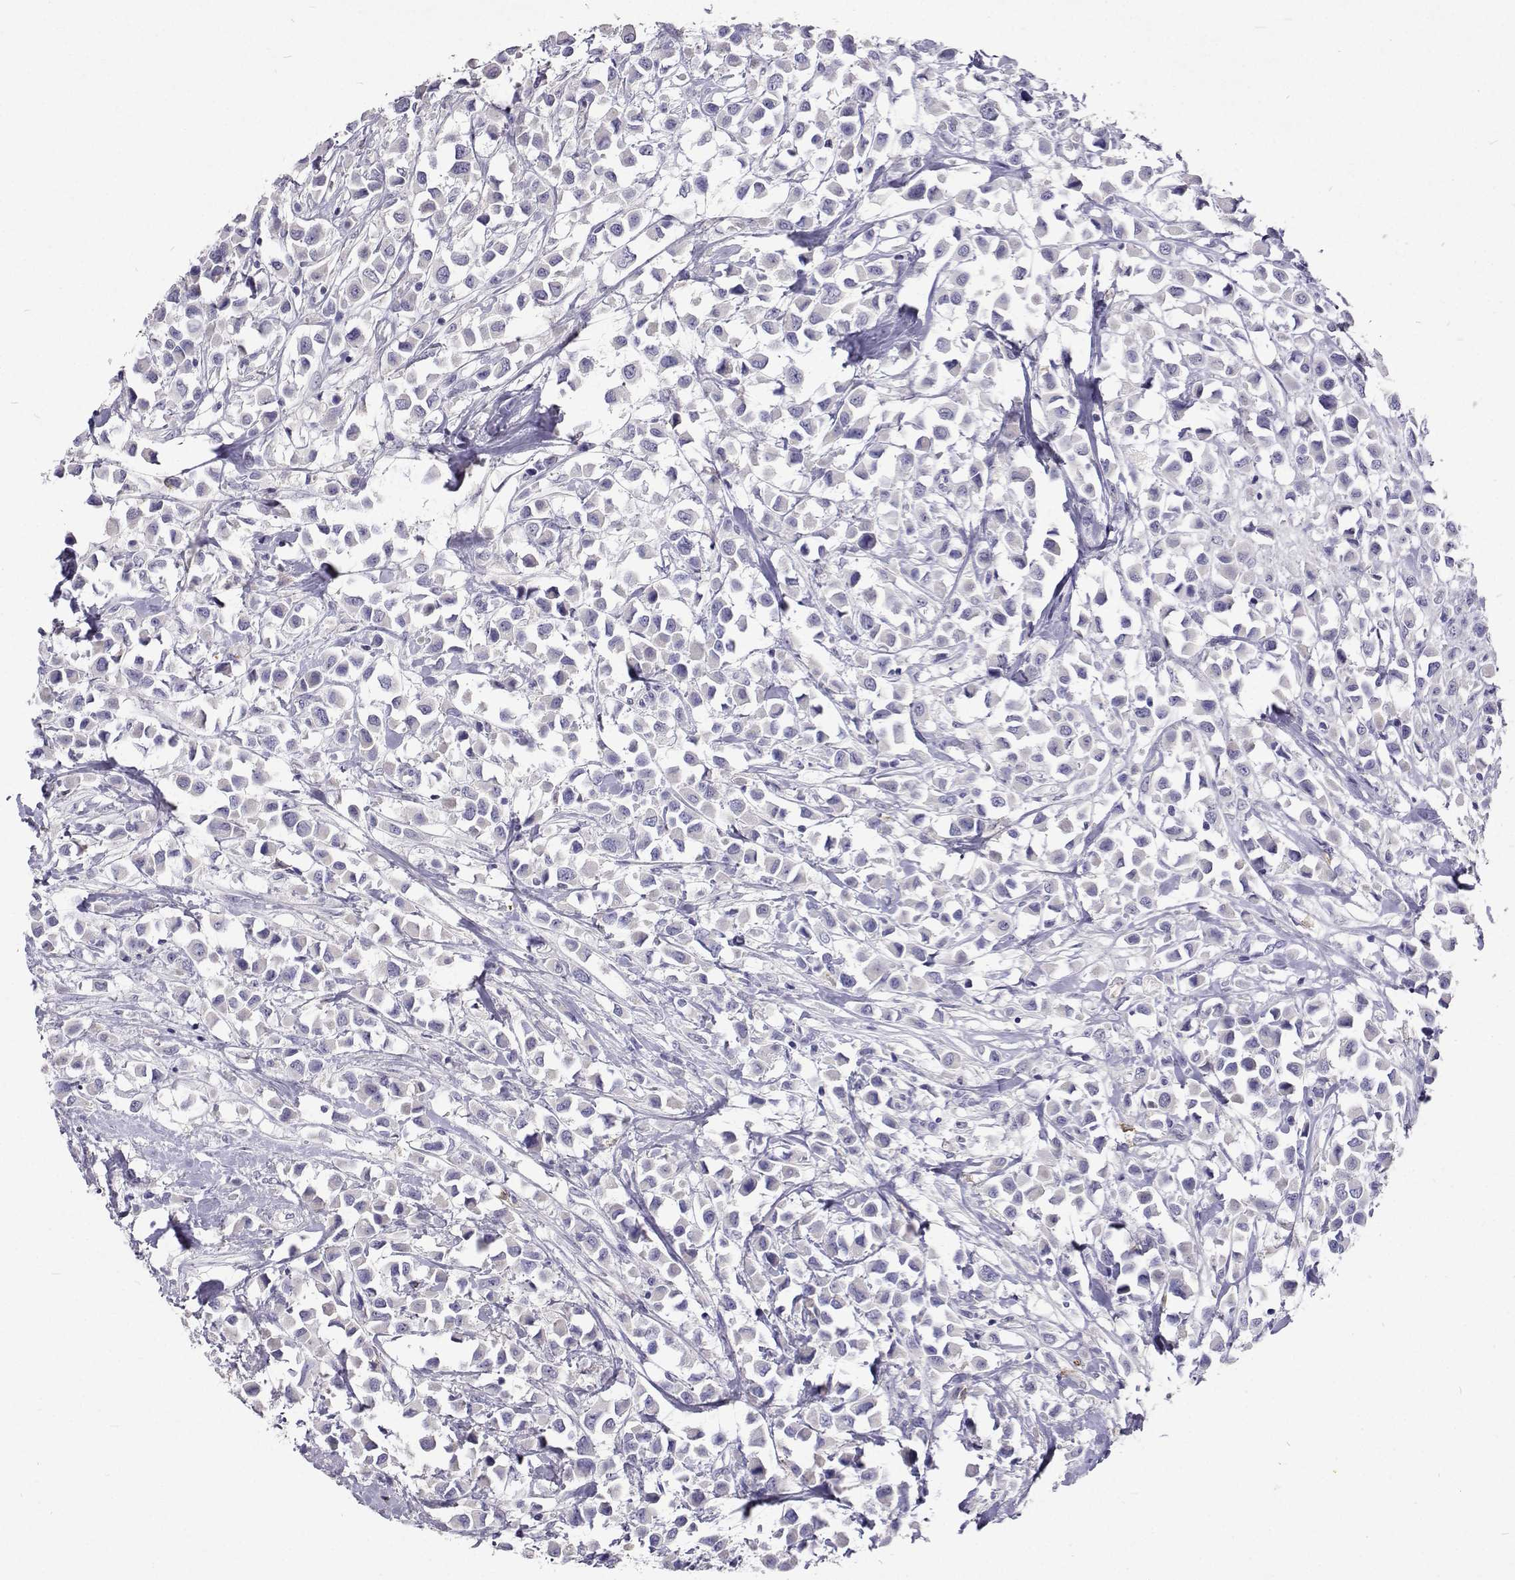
{"staining": {"intensity": "negative", "quantity": "none", "location": "none"}, "tissue": "breast cancer", "cell_type": "Tumor cells", "image_type": "cancer", "snomed": [{"axis": "morphology", "description": "Duct carcinoma"}, {"axis": "topography", "description": "Breast"}], "caption": "Immunohistochemistry image of human invasive ductal carcinoma (breast) stained for a protein (brown), which exhibits no positivity in tumor cells. (DAB IHC, high magnification).", "gene": "CFAP44", "patient": {"sex": "female", "age": 61}}